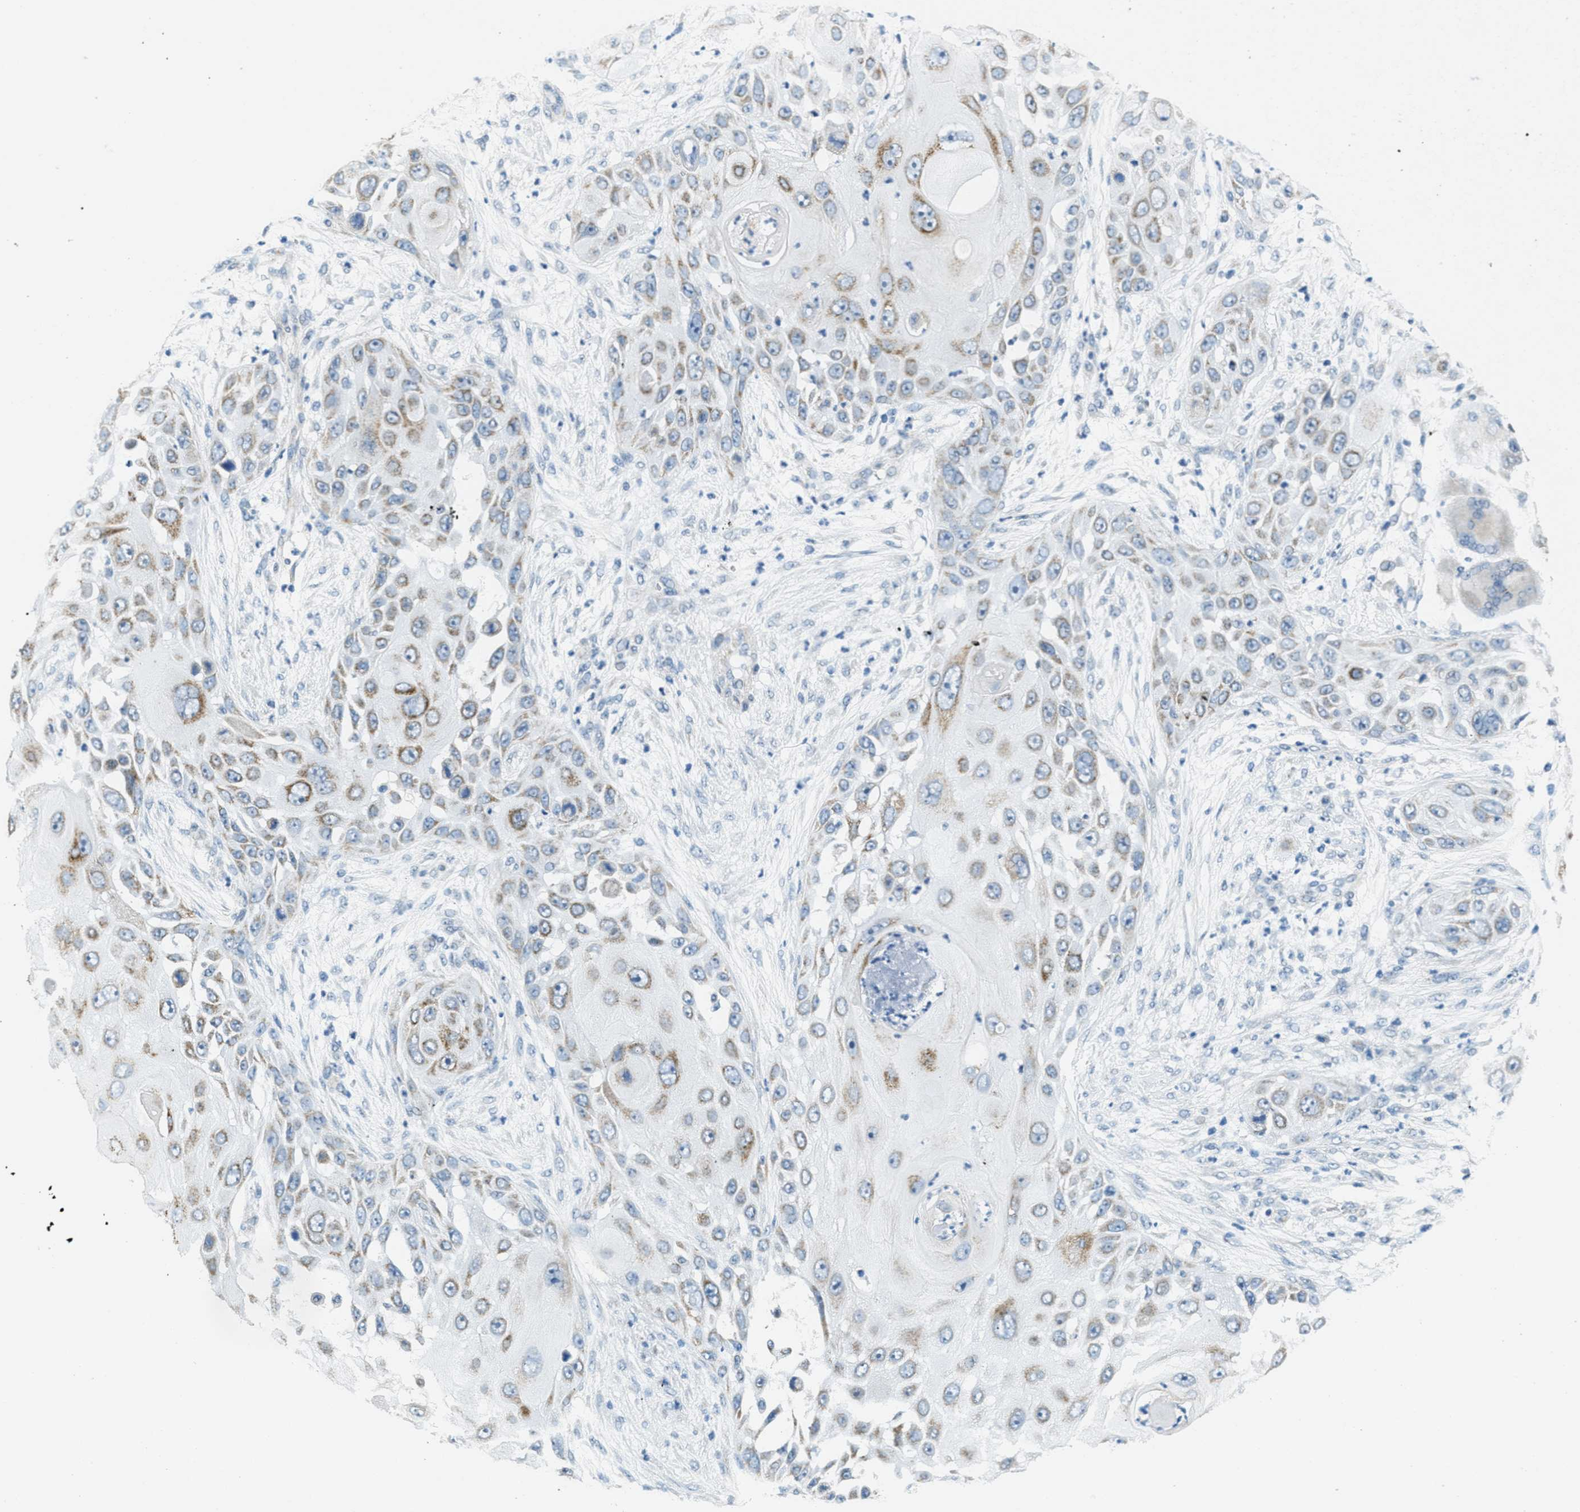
{"staining": {"intensity": "moderate", "quantity": "<25%", "location": "cytoplasmic/membranous"}, "tissue": "skin cancer", "cell_type": "Tumor cells", "image_type": "cancer", "snomed": [{"axis": "morphology", "description": "Squamous cell carcinoma, NOS"}, {"axis": "topography", "description": "Skin"}], "caption": "A brown stain shows moderate cytoplasmic/membranous positivity of a protein in skin squamous cell carcinoma tumor cells. (DAB IHC with brightfield microscopy, high magnification).", "gene": "TOMM70", "patient": {"sex": "female", "age": 44}}